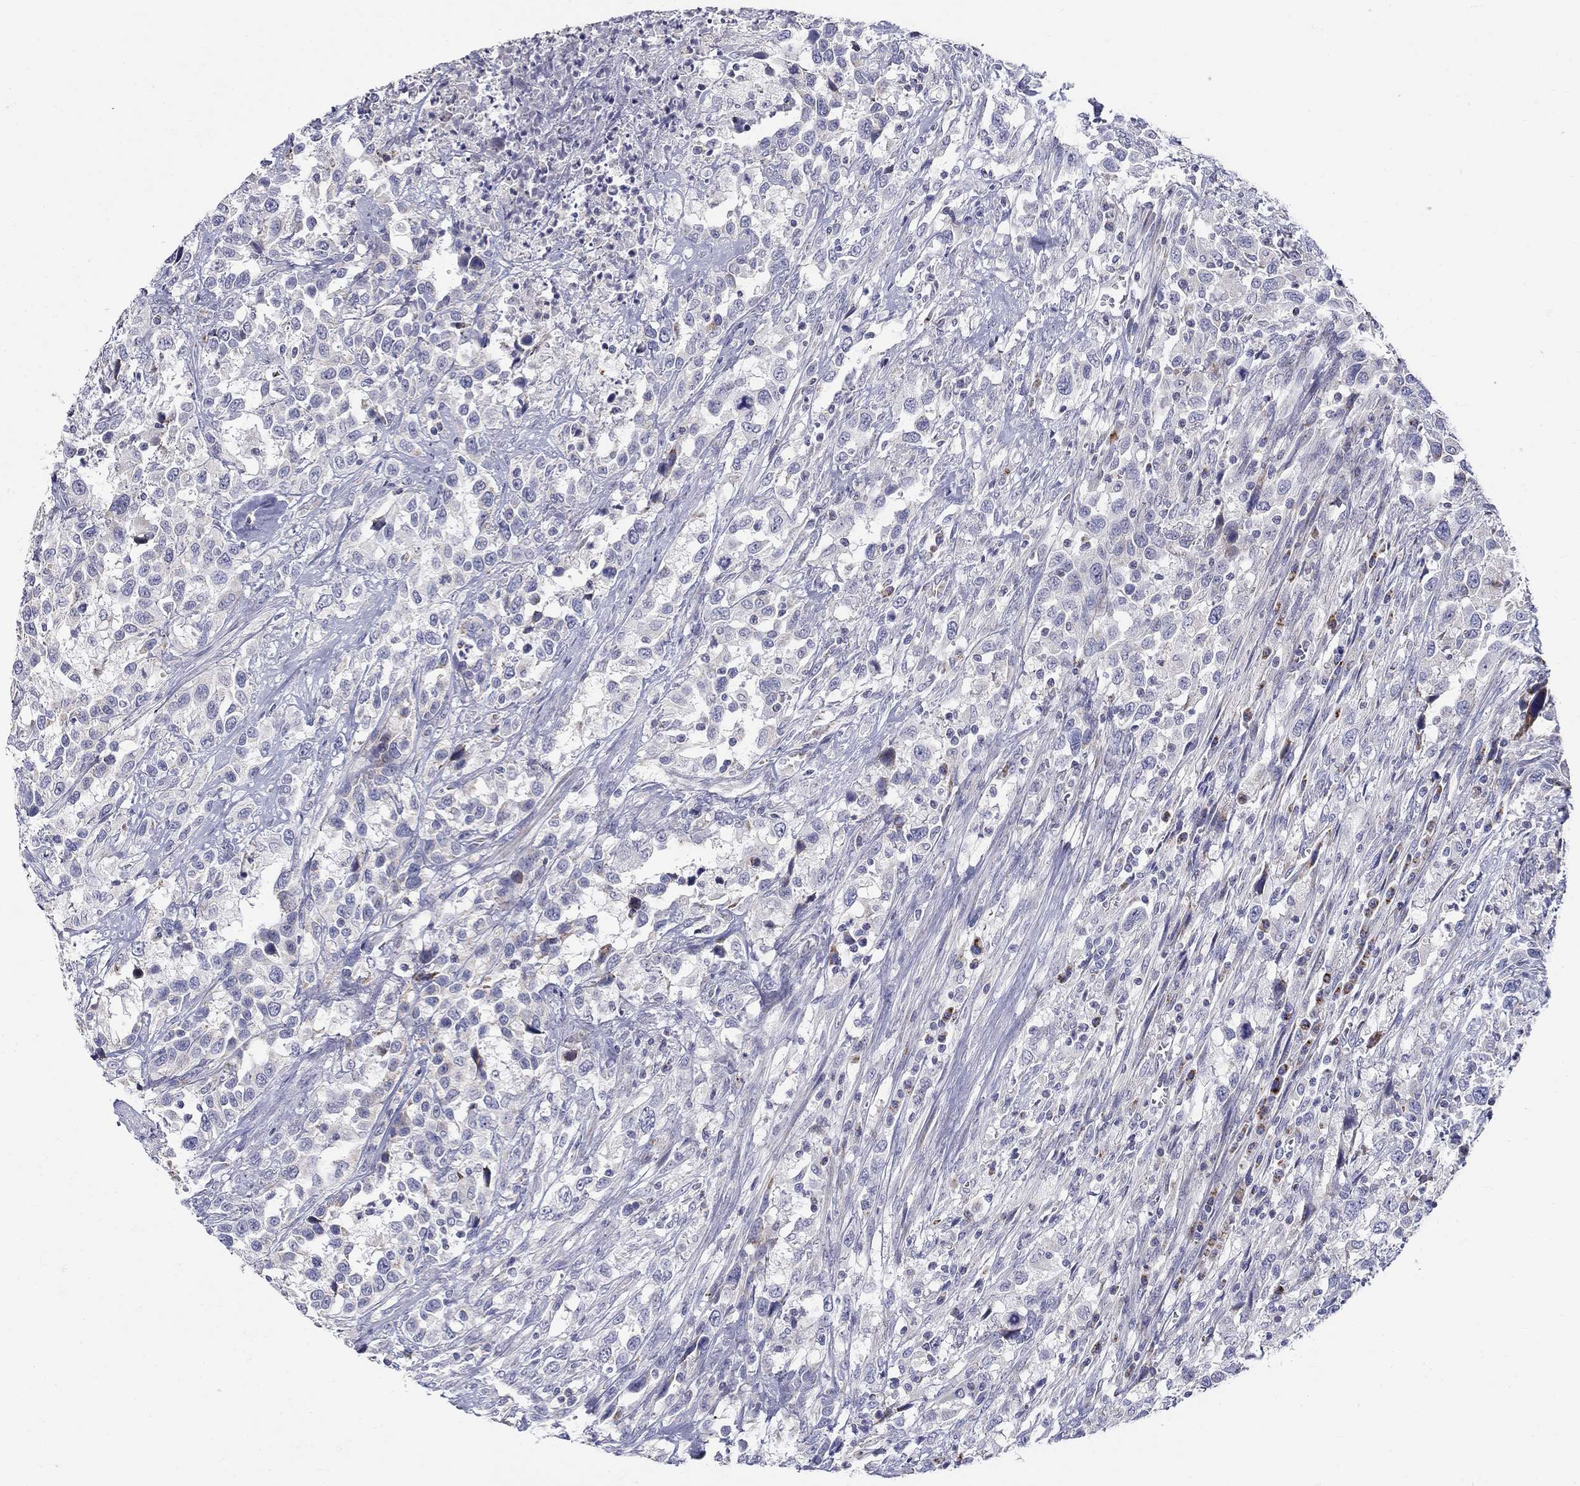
{"staining": {"intensity": "negative", "quantity": "none", "location": "none"}, "tissue": "urothelial cancer", "cell_type": "Tumor cells", "image_type": "cancer", "snomed": [{"axis": "morphology", "description": "Urothelial carcinoma, NOS"}, {"axis": "morphology", "description": "Urothelial carcinoma, High grade"}, {"axis": "topography", "description": "Urinary bladder"}], "caption": "Tumor cells are negative for brown protein staining in urothelial cancer. (DAB immunohistochemistry (IHC) with hematoxylin counter stain).", "gene": "HMX2", "patient": {"sex": "female", "age": 64}}